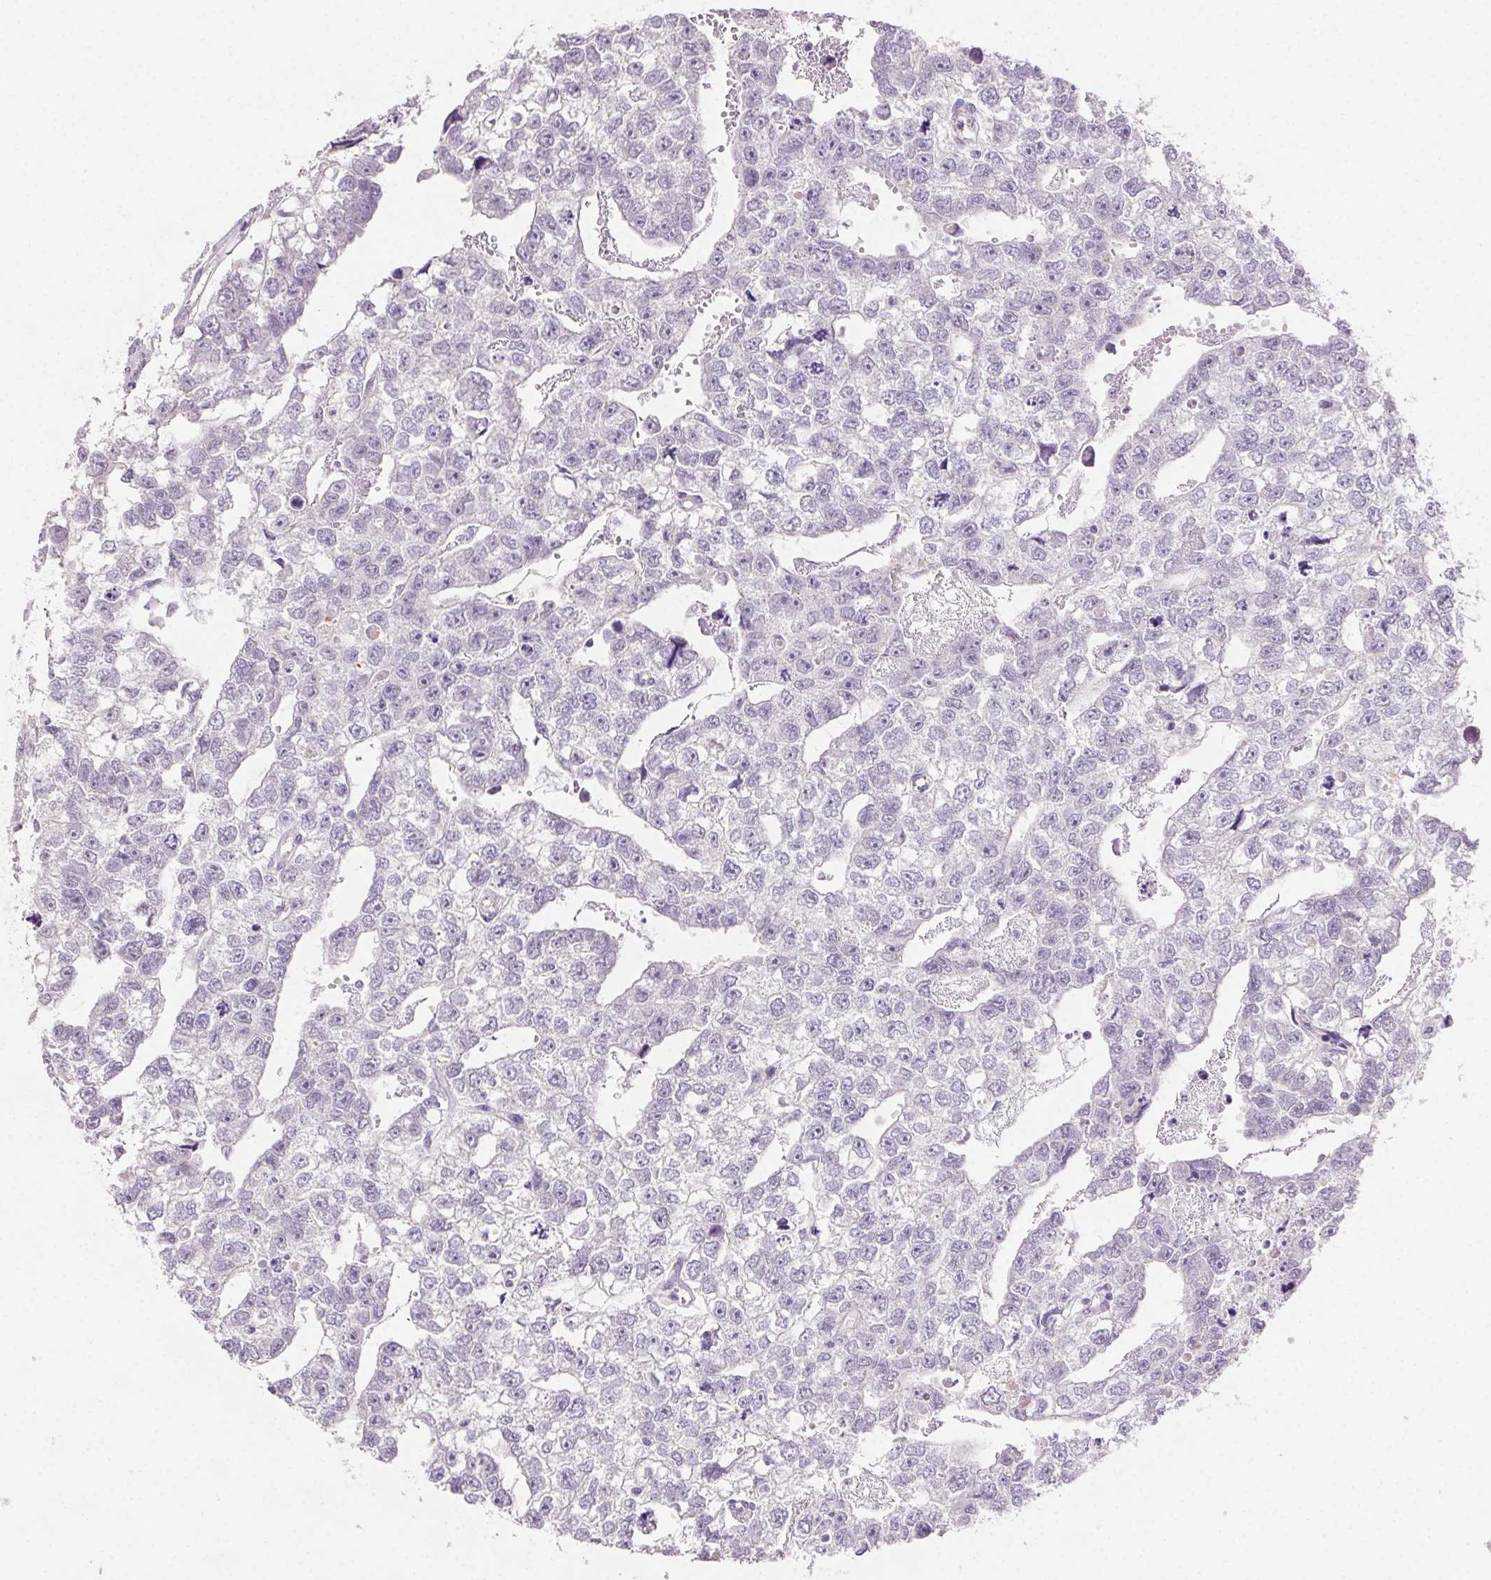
{"staining": {"intensity": "negative", "quantity": "none", "location": "none"}, "tissue": "testis cancer", "cell_type": "Tumor cells", "image_type": "cancer", "snomed": [{"axis": "morphology", "description": "Carcinoma, Embryonal, NOS"}, {"axis": "morphology", "description": "Teratoma, malignant, NOS"}, {"axis": "topography", "description": "Testis"}], "caption": "A photomicrograph of testis cancer stained for a protein displays no brown staining in tumor cells. Brightfield microscopy of IHC stained with DAB (3,3'-diaminobenzidine) (brown) and hematoxylin (blue), captured at high magnification.", "gene": "CLDN10", "patient": {"sex": "male", "age": 44}}